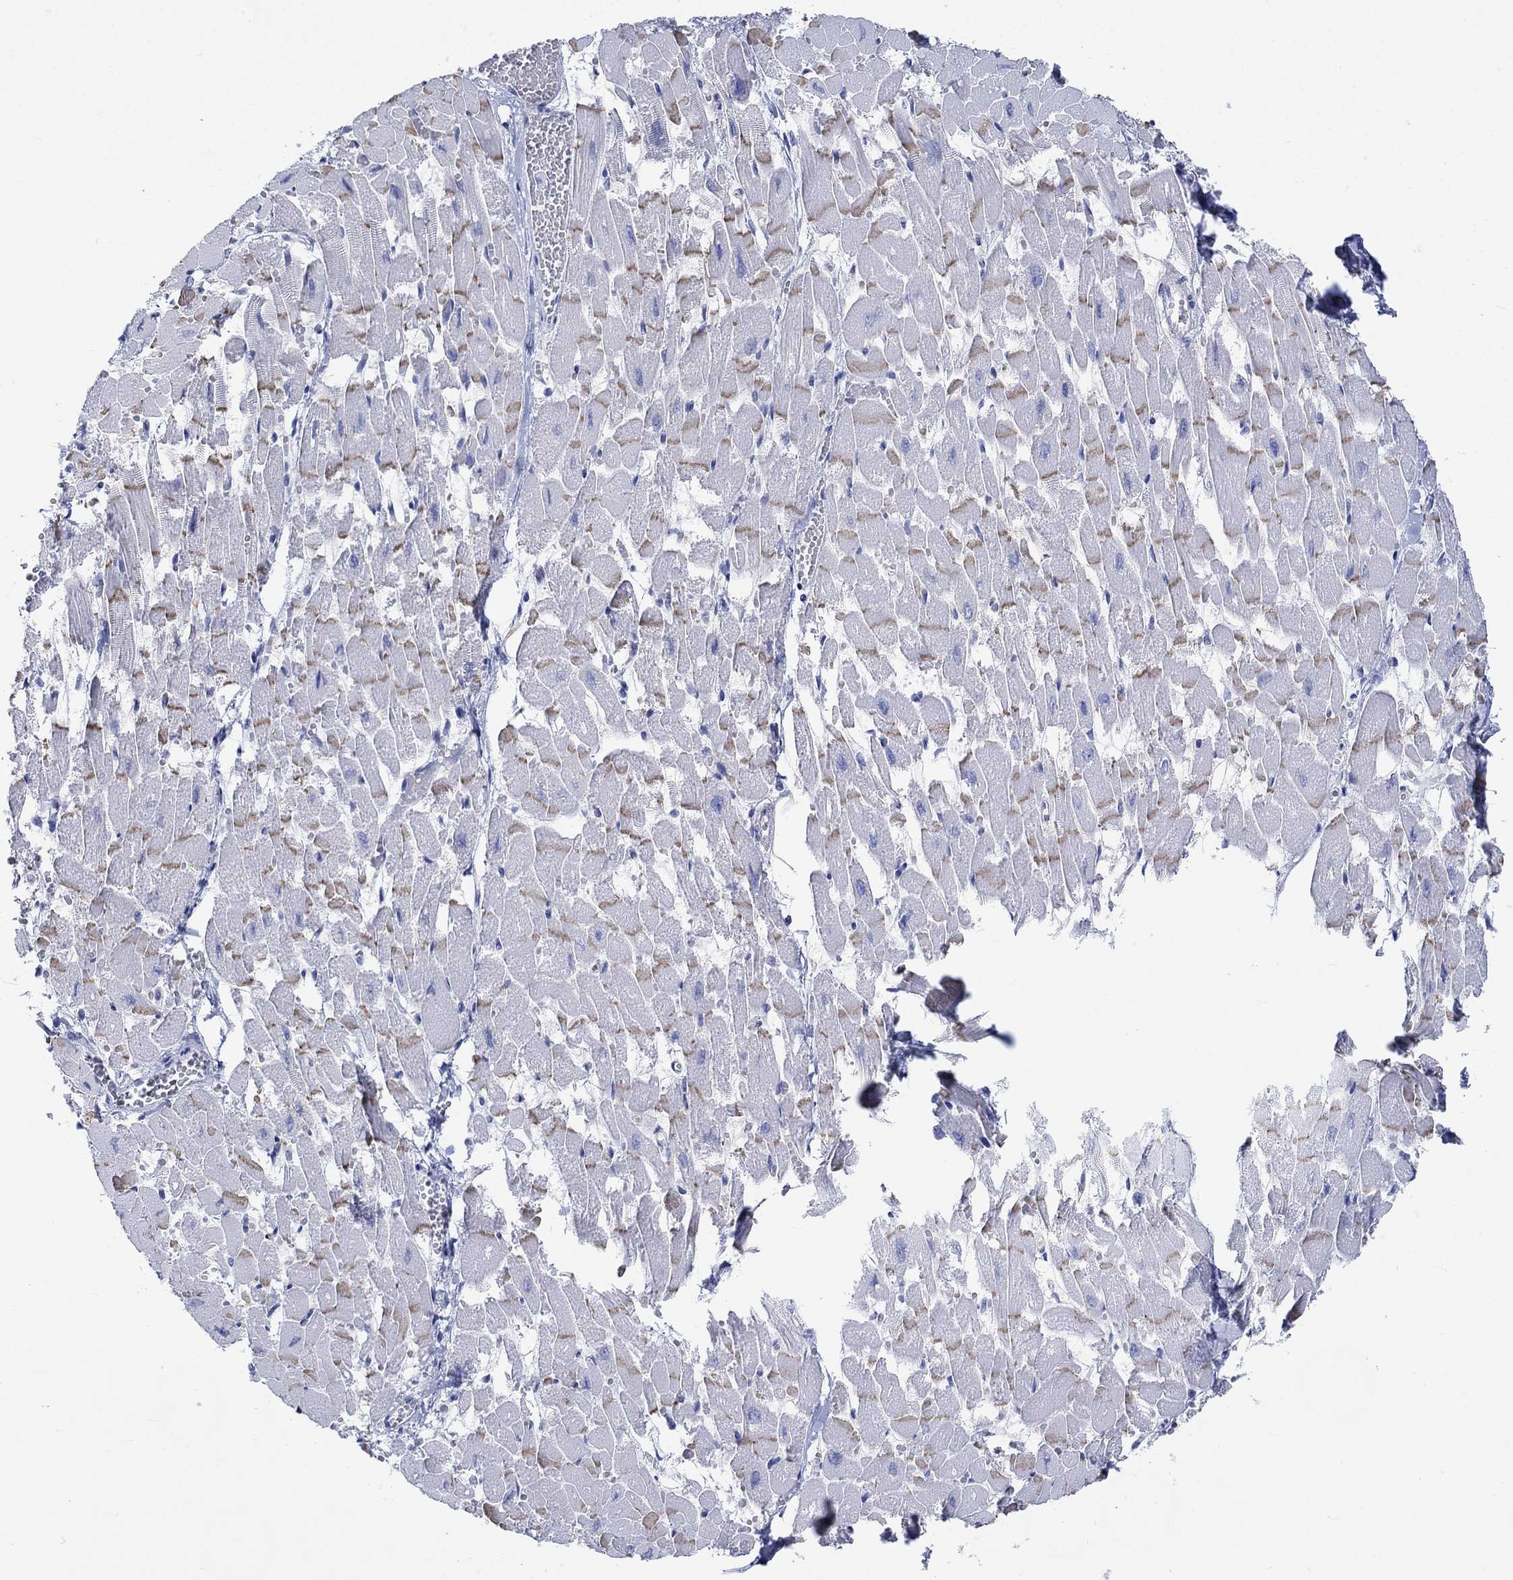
{"staining": {"intensity": "moderate", "quantity": "25%-75%", "location": "cytoplasmic/membranous"}, "tissue": "heart muscle", "cell_type": "Cardiomyocytes", "image_type": "normal", "snomed": [{"axis": "morphology", "description": "Normal tissue, NOS"}, {"axis": "topography", "description": "Heart"}], "caption": "IHC (DAB (3,3'-diaminobenzidine)) staining of benign heart muscle reveals moderate cytoplasmic/membranous protein staining in about 25%-75% of cardiomyocytes.", "gene": "CPLX1", "patient": {"sex": "female", "age": 52}}